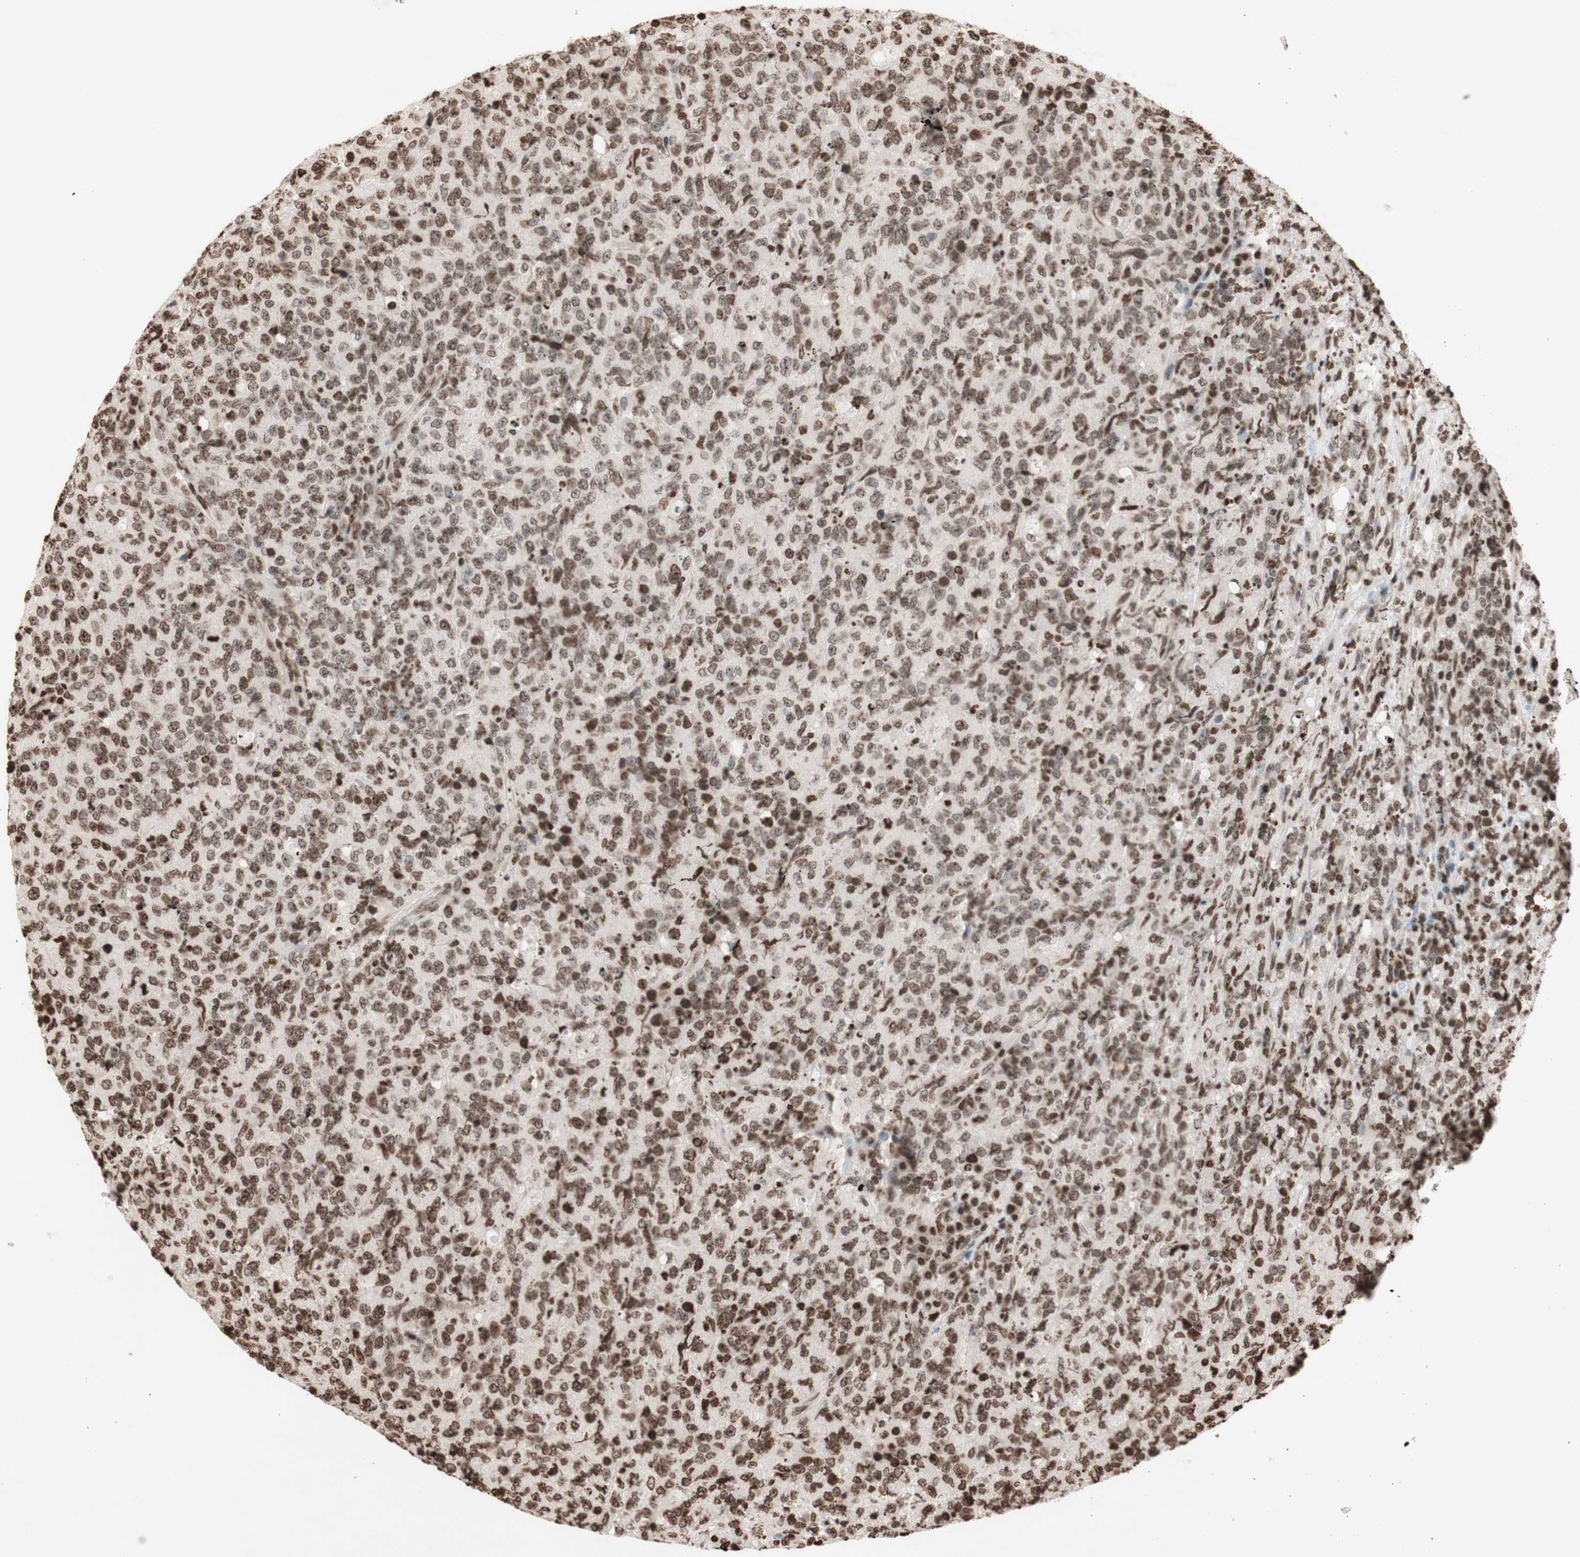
{"staining": {"intensity": "moderate", "quantity": ">75%", "location": "nuclear"}, "tissue": "lymphoma", "cell_type": "Tumor cells", "image_type": "cancer", "snomed": [{"axis": "morphology", "description": "Malignant lymphoma, non-Hodgkin's type, High grade"}, {"axis": "topography", "description": "Tonsil"}], "caption": "Lymphoma stained for a protein (brown) demonstrates moderate nuclear positive positivity in approximately >75% of tumor cells.", "gene": "NCOA3", "patient": {"sex": "female", "age": 36}}